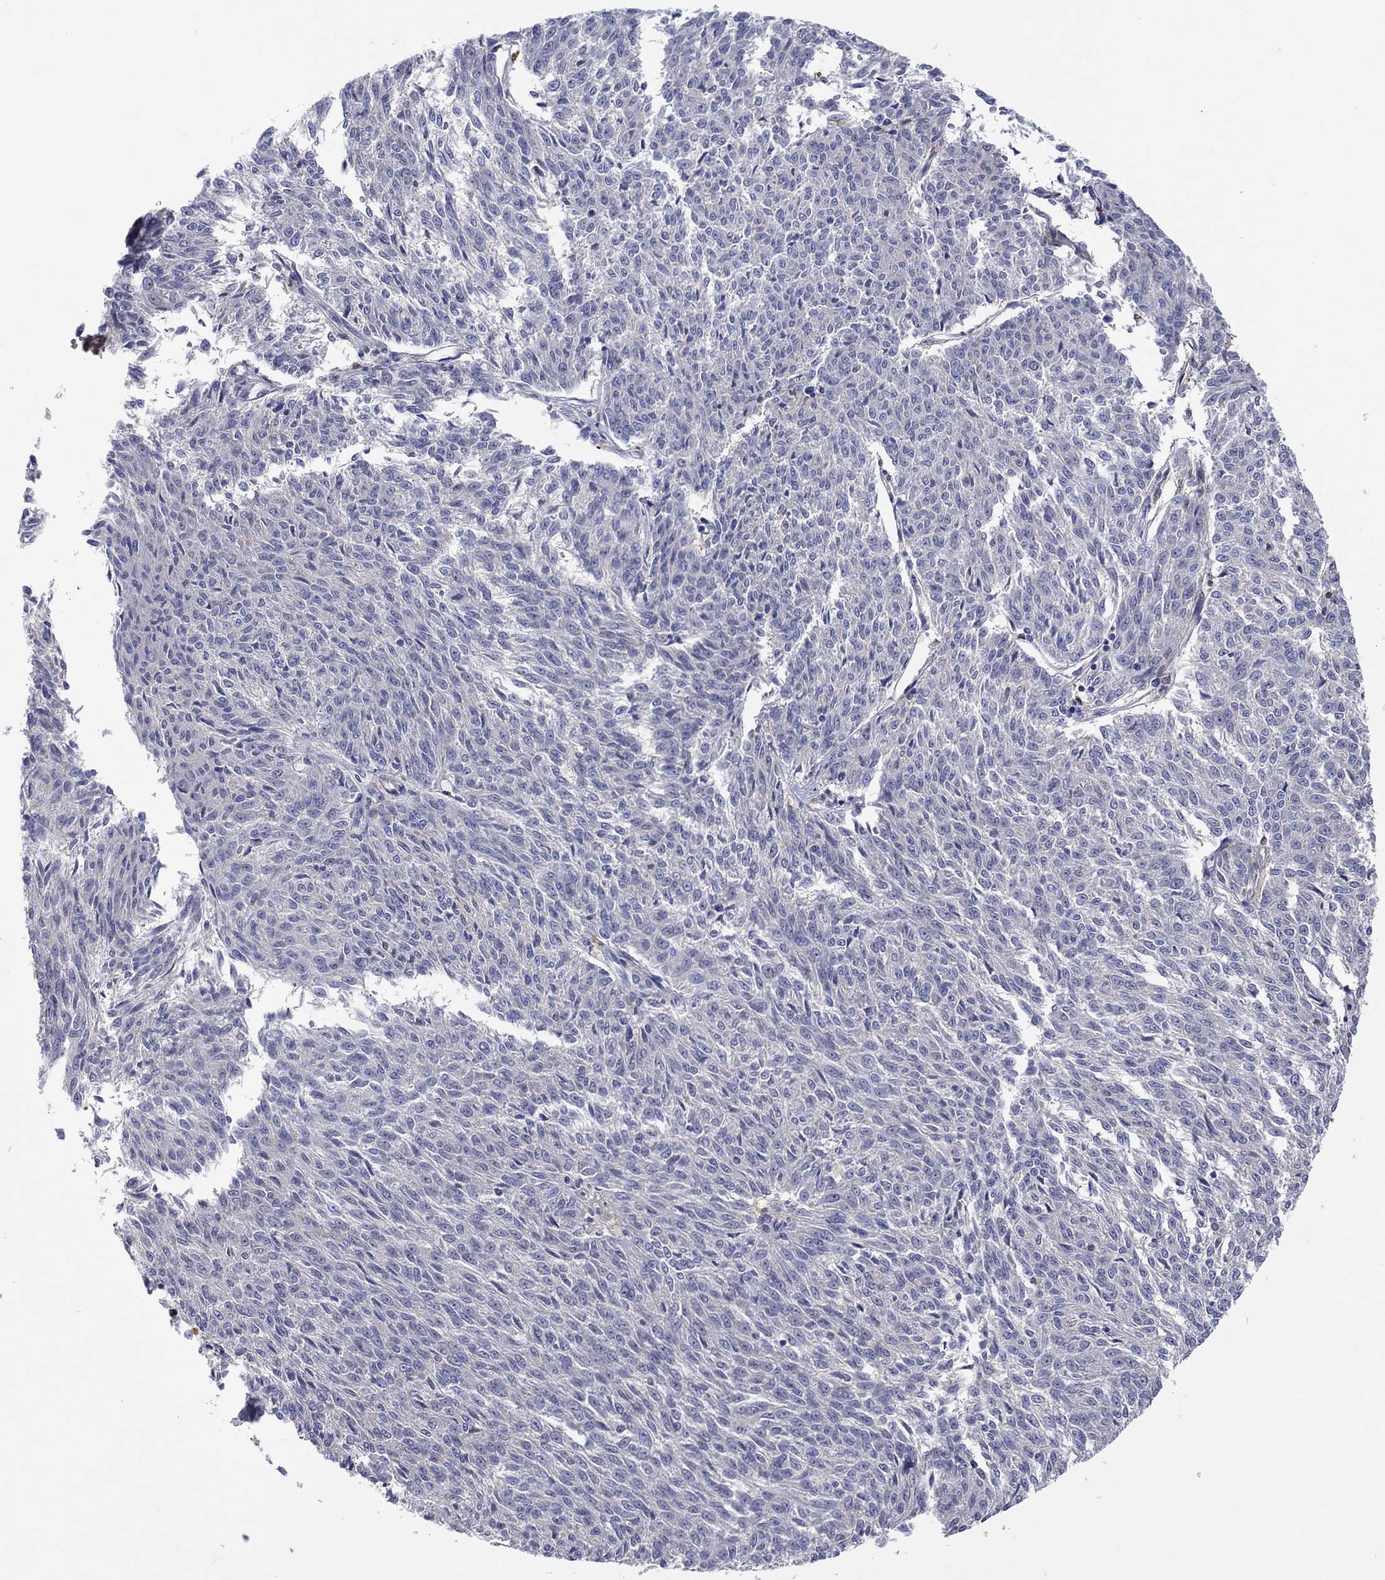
{"staining": {"intensity": "negative", "quantity": "none", "location": "none"}, "tissue": "melanoma", "cell_type": "Tumor cells", "image_type": "cancer", "snomed": [{"axis": "morphology", "description": "Malignant melanoma, NOS"}, {"axis": "topography", "description": "Skin"}], "caption": "Immunohistochemical staining of human melanoma displays no significant staining in tumor cells.", "gene": "PLCL2", "patient": {"sex": "female", "age": 72}}